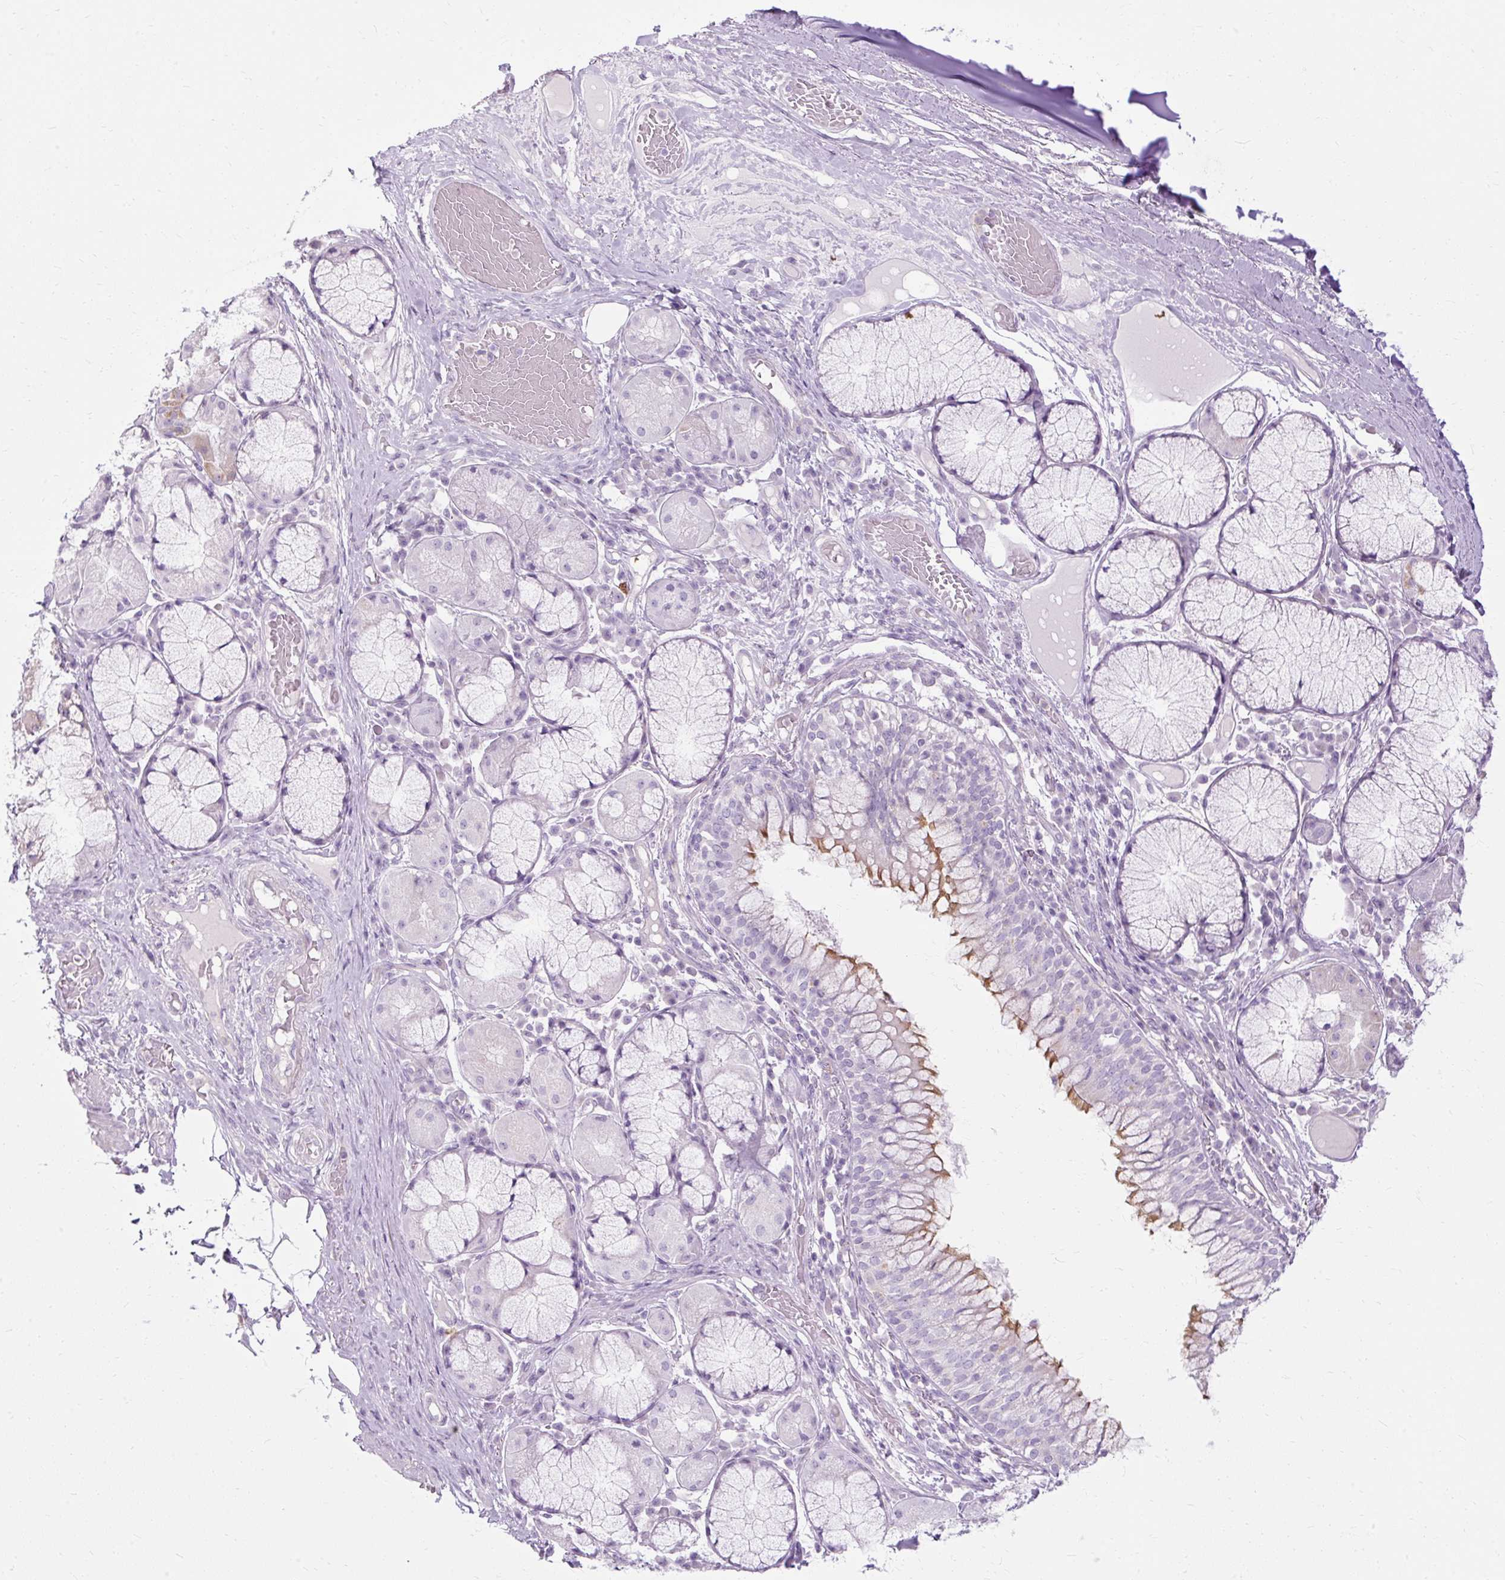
{"staining": {"intensity": "negative", "quantity": "none", "location": "none"}, "tissue": "adipose tissue", "cell_type": "Adipocytes", "image_type": "normal", "snomed": [{"axis": "morphology", "description": "Normal tissue, NOS"}, {"axis": "topography", "description": "Cartilage tissue"}, {"axis": "topography", "description": "Bronchus"}], "caption": "IHC of benign adipose tissue displays no expression in adipocytes. (DAB (3,3'-diaminobenzidine) IHC, high magnification).", "gene": "HSD11B1", "patient": {"sex": "male", "age": 56}}